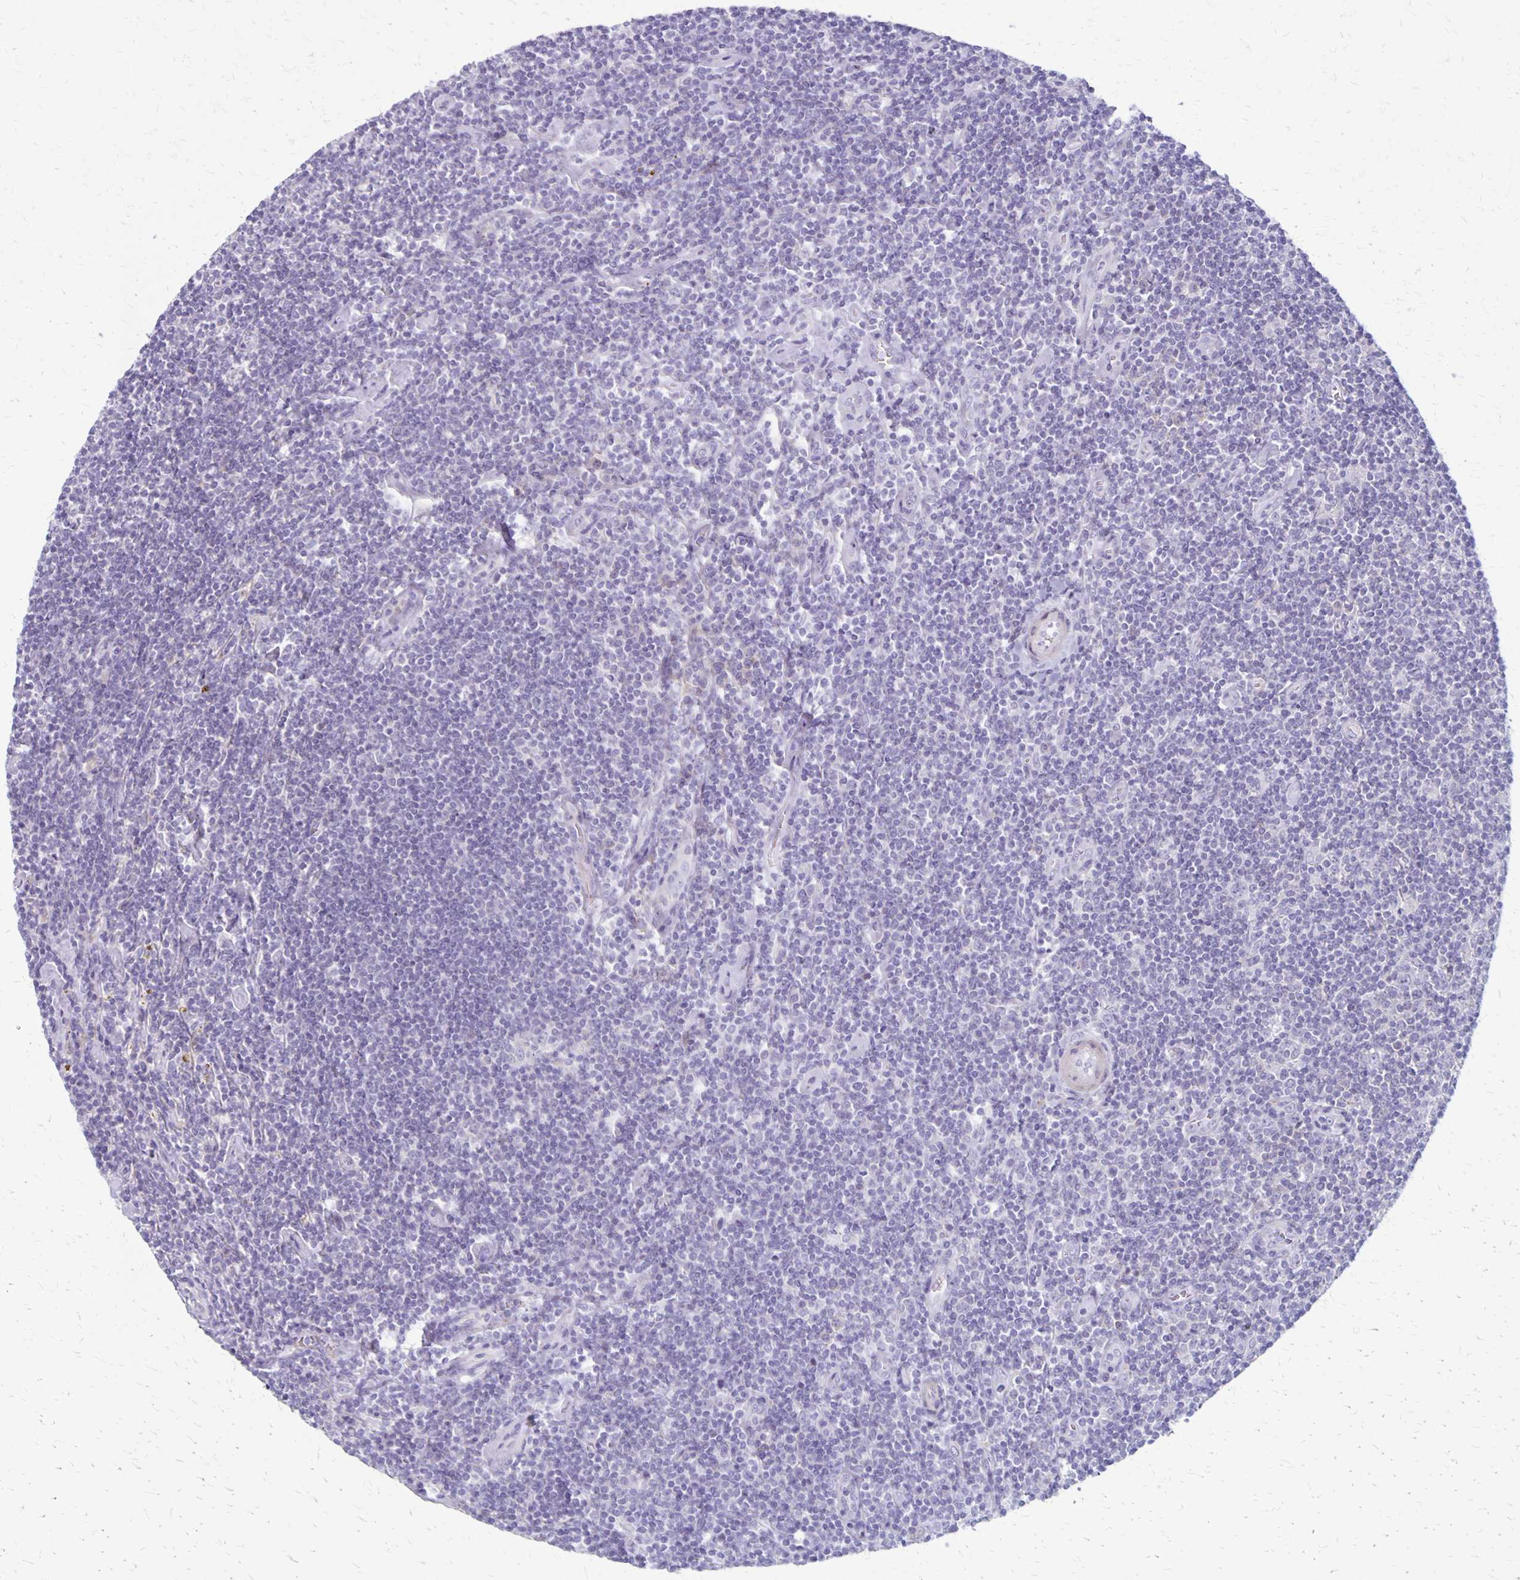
{"staining": {"intensity": "negative", "quantity": "none", "location": "none"}, "tissue": "lymphoma", "cell_type": "Tumor cells", "image_type": "cancer", "snomed": [{"axis": "morphology", "description": "Hodgkin's disease, NOS"}, {"axis": "topography", "description": "Lymph node"}], "caption": "A micrograph of Hodgkin's disease stained for a protein demonstrates no brown staining in tumor cells.", "gene": "HOMER1", "patient": {"sex": "male", "age": 40}}